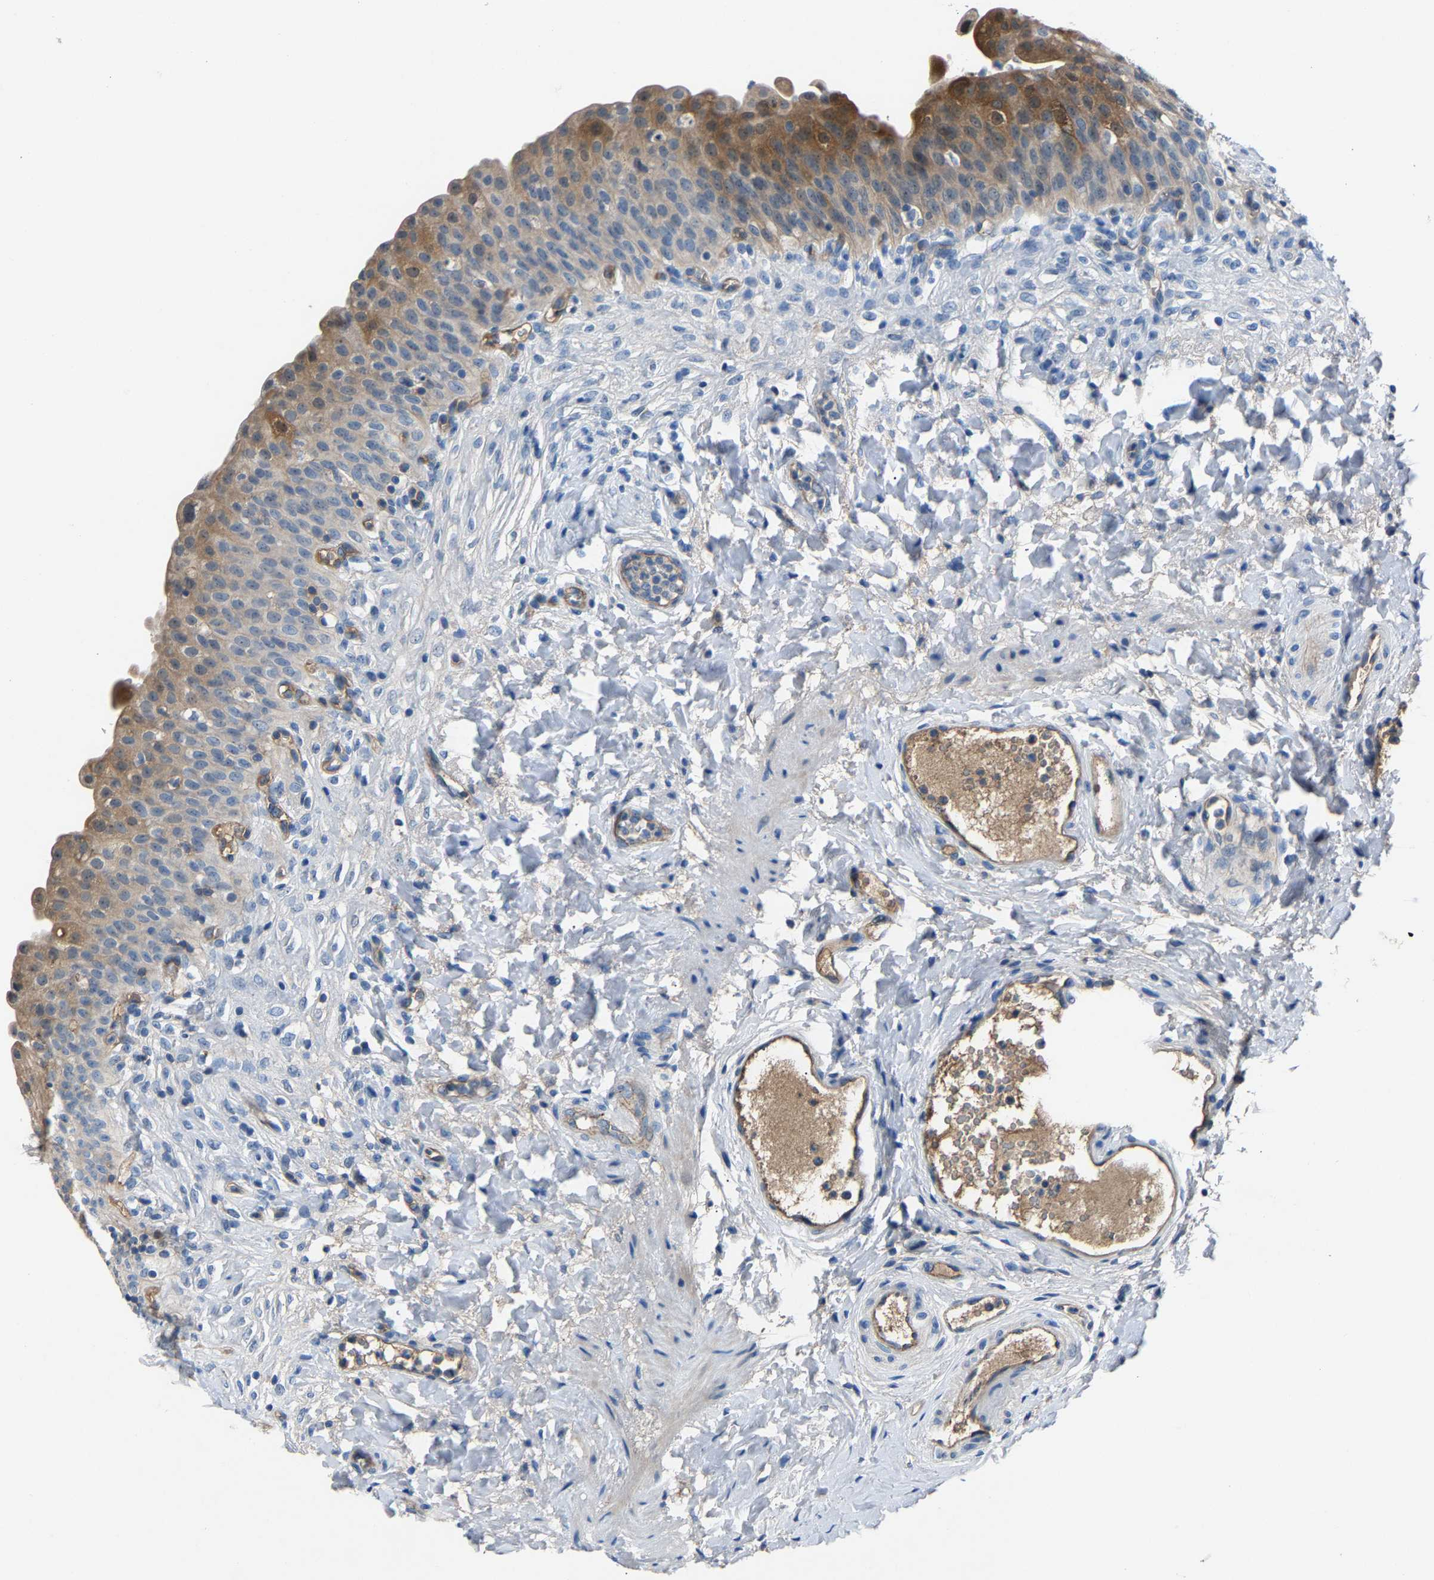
{"staining": {"intensity": "moderate", "quantity": "25%-75%", "location": "cytoplasmic/membranous"}, "tissue": "urinary bladder", "cell_type": "Urothelial cells", "image_type": "normal", "snomed": [{"axis": "morphology", "description": "Urothelial carcinoma, High grade"}, {"axis": "topography", "description": "Urinary bladder"}], "caption": "IHC photomicrograph of unremarkable urinary bladder: human urinary bladder stained using IHC shows medium levels of moderate protein expression localized specifically in the cytoplasmic/membranous of urothelial cells, appearing as a cytoplasmic/membranous brown color.", "gene": "DNAAF5", "patient": {"sex": "male", "age": 46}}